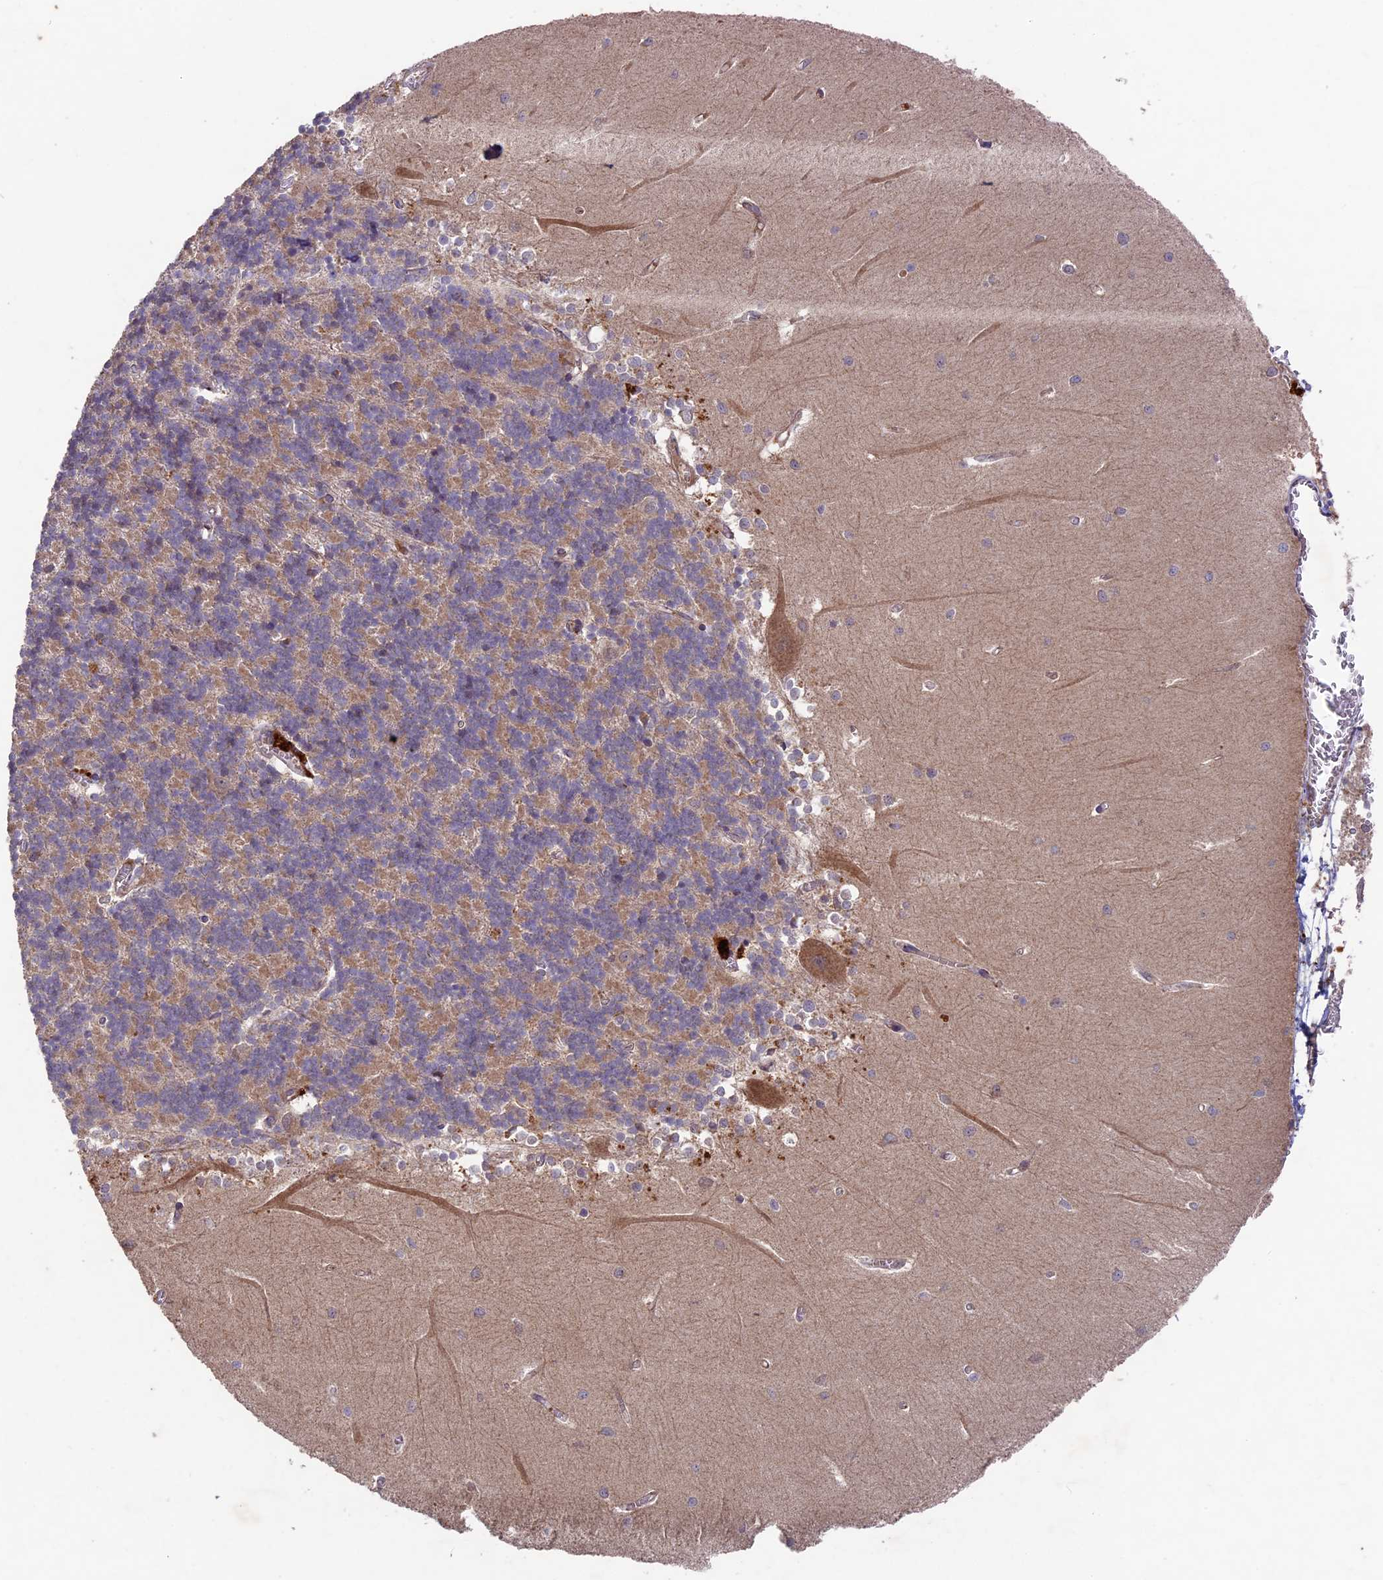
{"staining": {"intensity": "weak", "quantity": "25%-75%", "location": "cytoplasmic/membranous"}, "tissue": "cerebellum", "cell_type": "Cells in granular layer", "image_type": "normal", "snomed": [{"axis": "morphology", "description": "Normal tissue, NOS"}, {"axis": "topography", "description": "Cerebellum"}], "caption": "Brown immunohistochemical staining in normal human cerebellum reveals weak cytoplasmic/membranous expression in approximately 25%-75% of cells in granular layer. (Stains: DAB (3,3'-diaminobenzidine) in brown, nuclei in blue, Microscopy: brightfield microscopy at high magnification).", "gene": "RCCD1", "patient": {"sex": "male", "age": 37}}